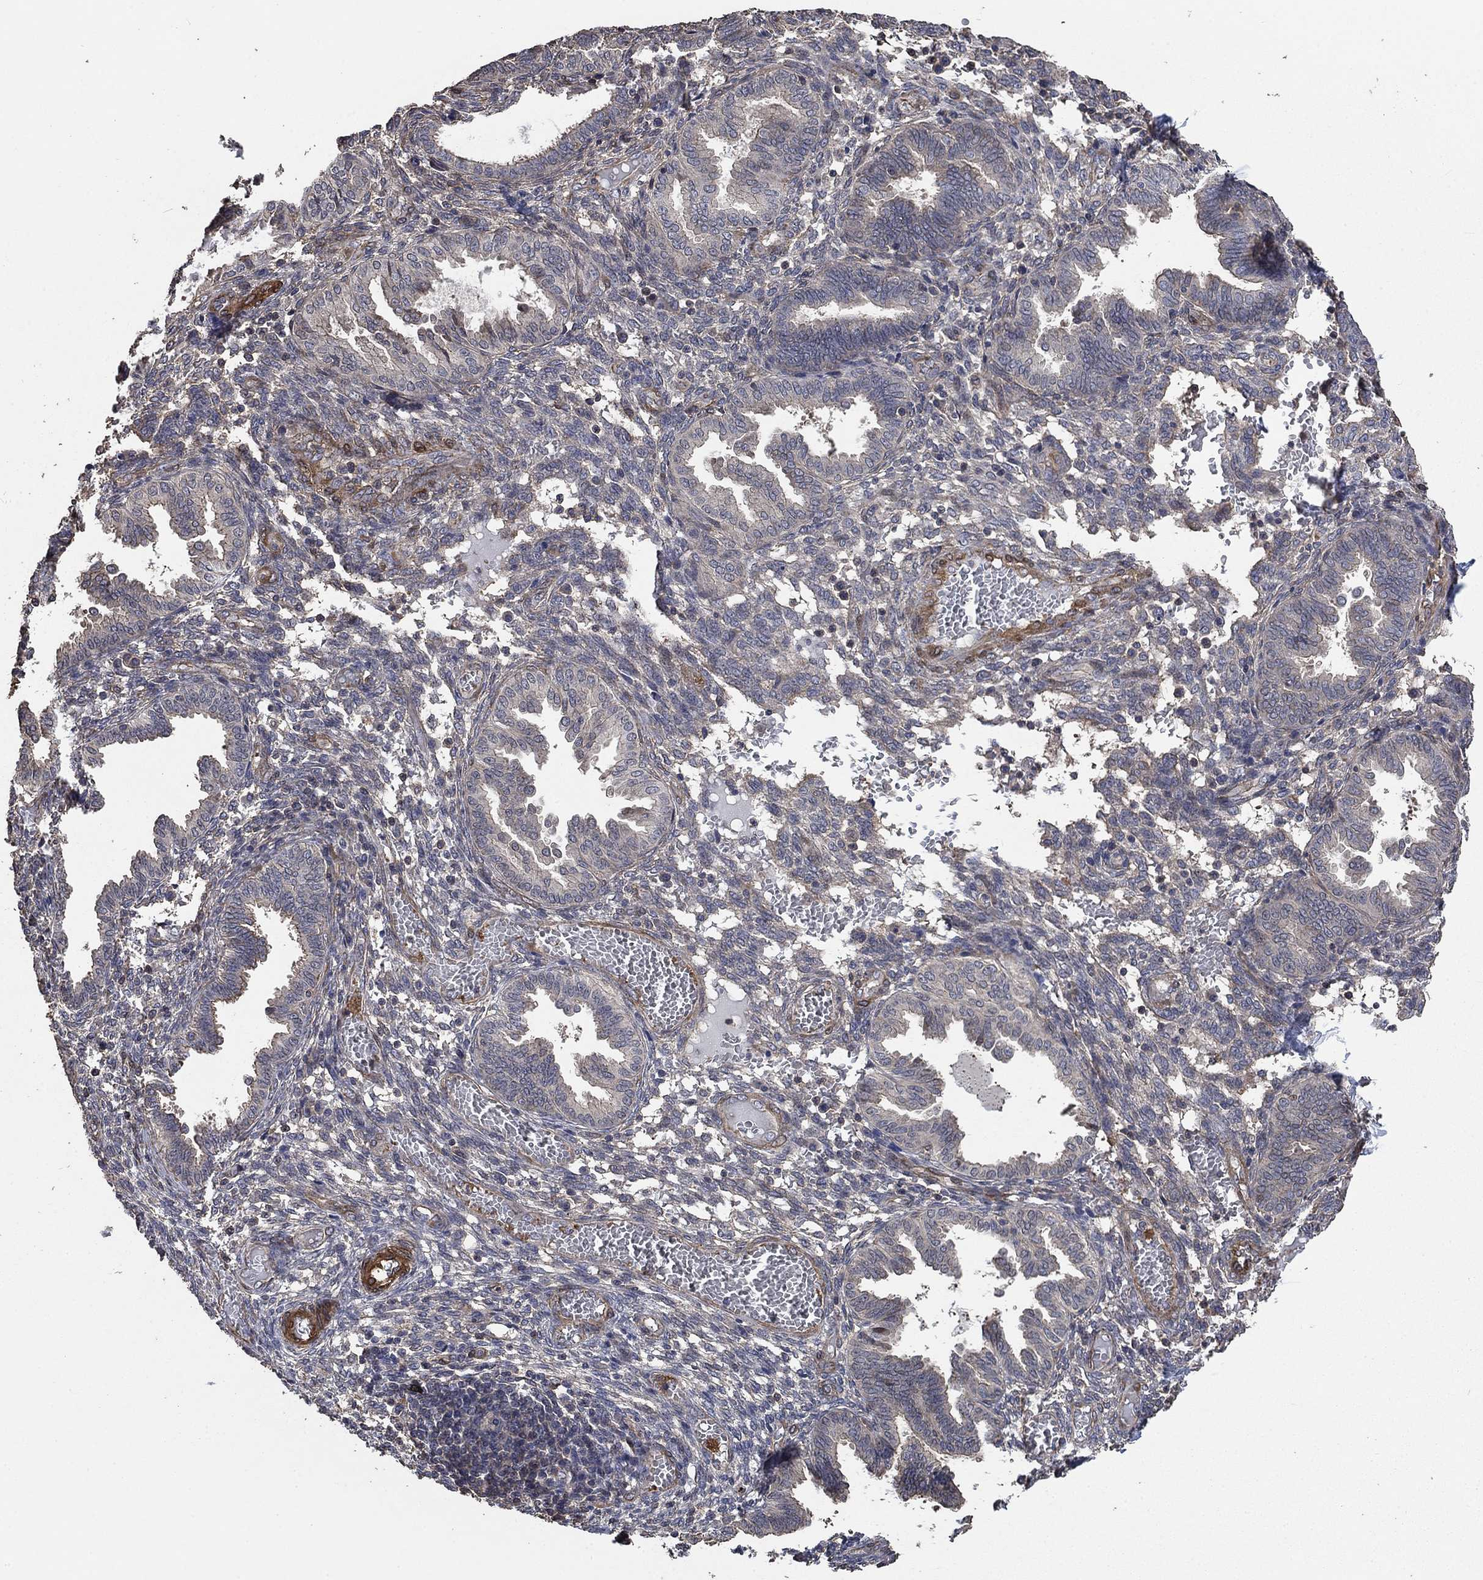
{"staining": {"intensity": "negative", "quantity": "none", "location": "none"}, "tissue": "endometrium", "cell_type": "Cells in endometrial stroma", "image_type": "normal", "snomed": [{"axis": "morphology", "description": "Normal tissue, NOS"}, {"axis": "topography", "description": "Endometrium"}], "caption": "IHC micrograph of normal endometrium stained for a protein (brown), which exhibits no positivity in cells in endometrial stroma. Brightfield microscopy of immunohistochemistry stained with DAB (brown) and hematoxylin (blue), captured at high magnification.", "gene": "PDE3A", "patient": {"sex": "female", "age": 42}}